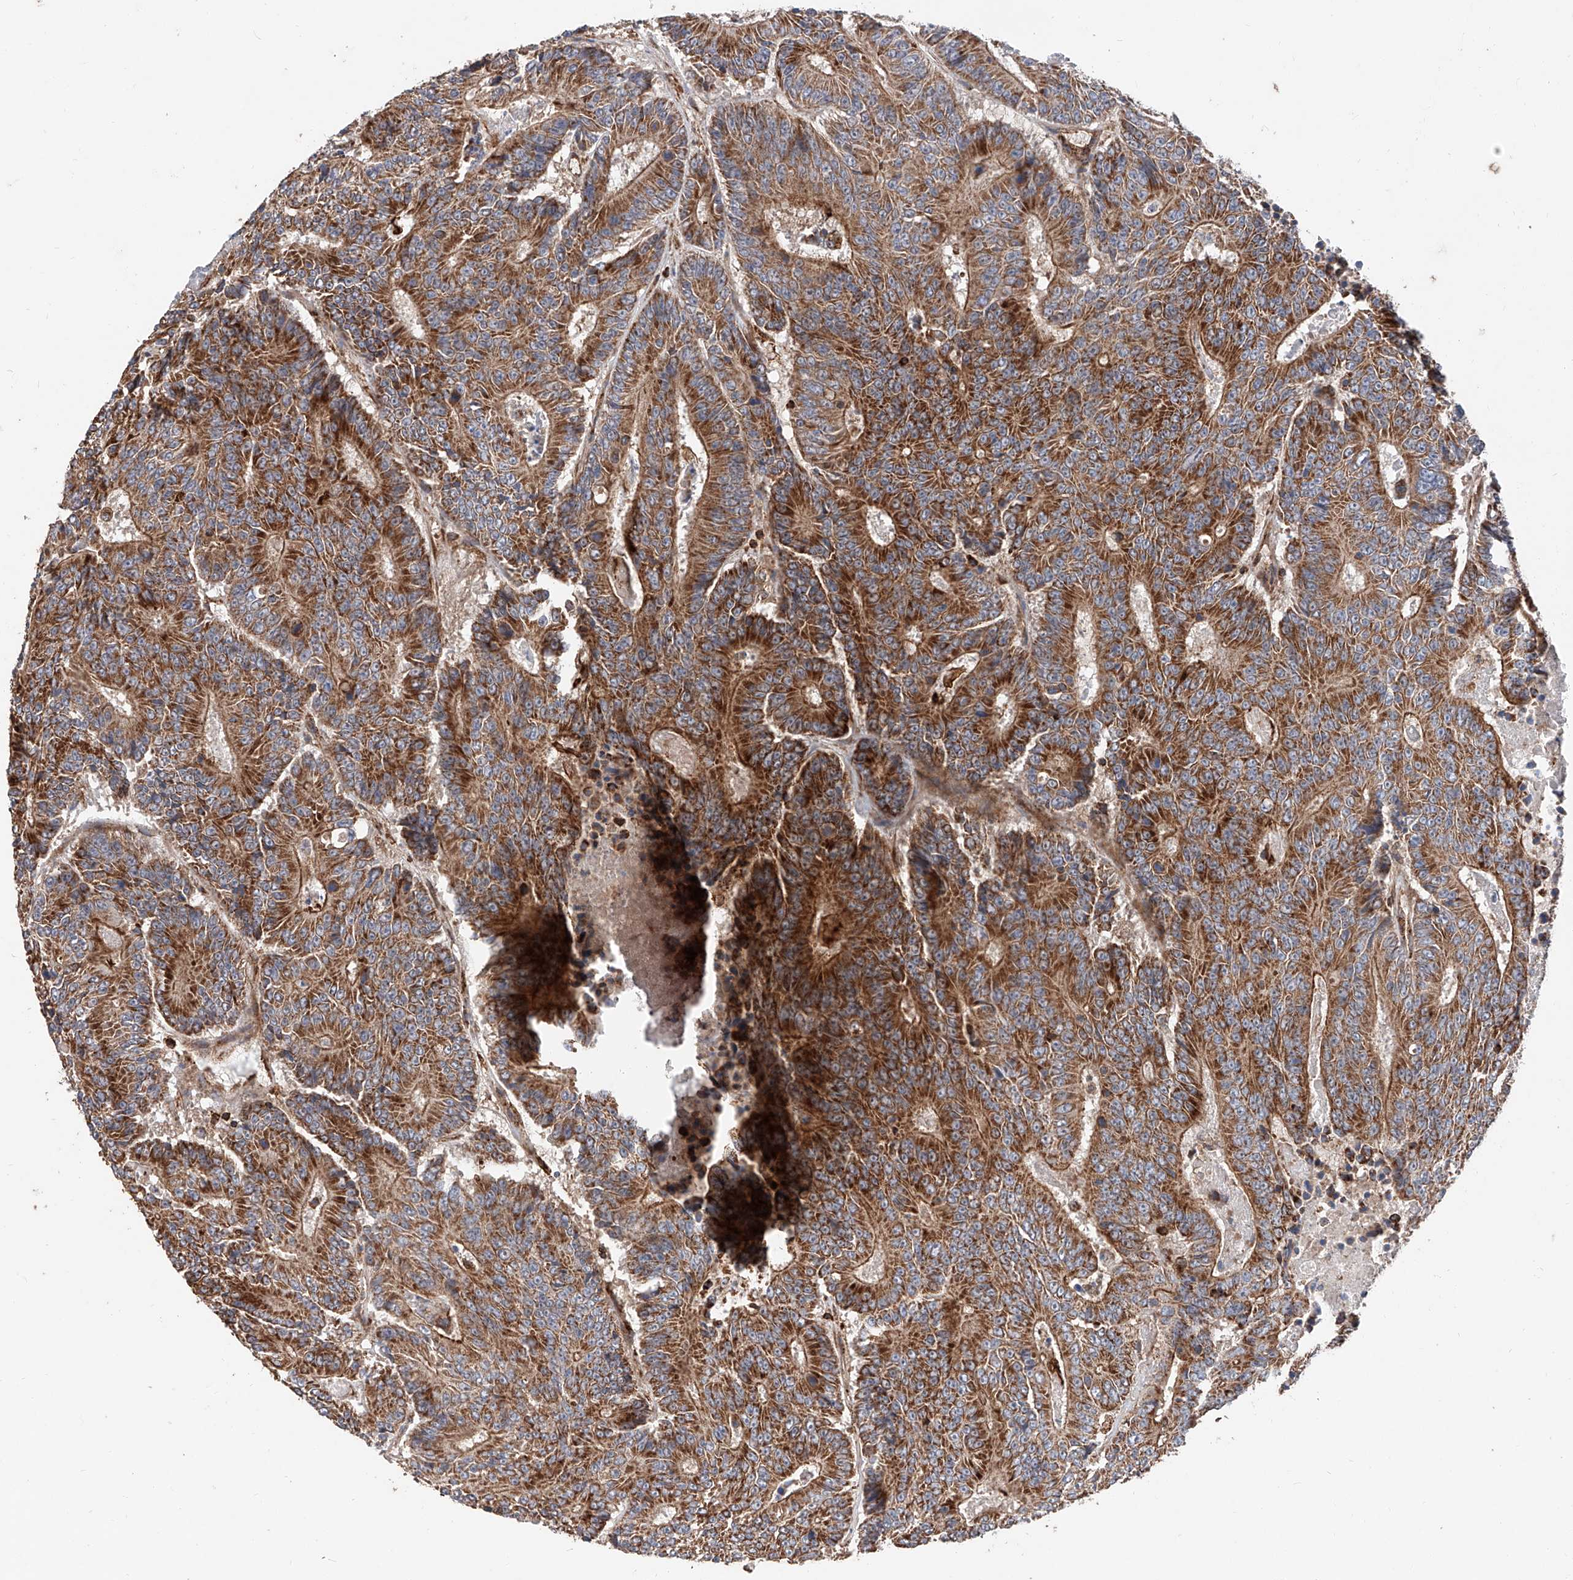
{"staining": {"intensity": "moderate", "quantity": ">75%", "location": "cytoplasmic/membranous"}, "tissue": "colorectal cancer", "cell_type": "Tumor cells", "image_type": "cancer", "snomed": [{"axis": "morphology", "description": "Adenocarcinoma, NOS"}, {"axis": "topography", "description": "Colon"}], "caption": "Human colorectal adenocarcinoma stained with a brown dye demonstrates moderate cytoplasmic/membranous positive staining in approximately >75% of tumor cells.", "gene": "PISD", "patient": {"sex": "male", "age": 83}}